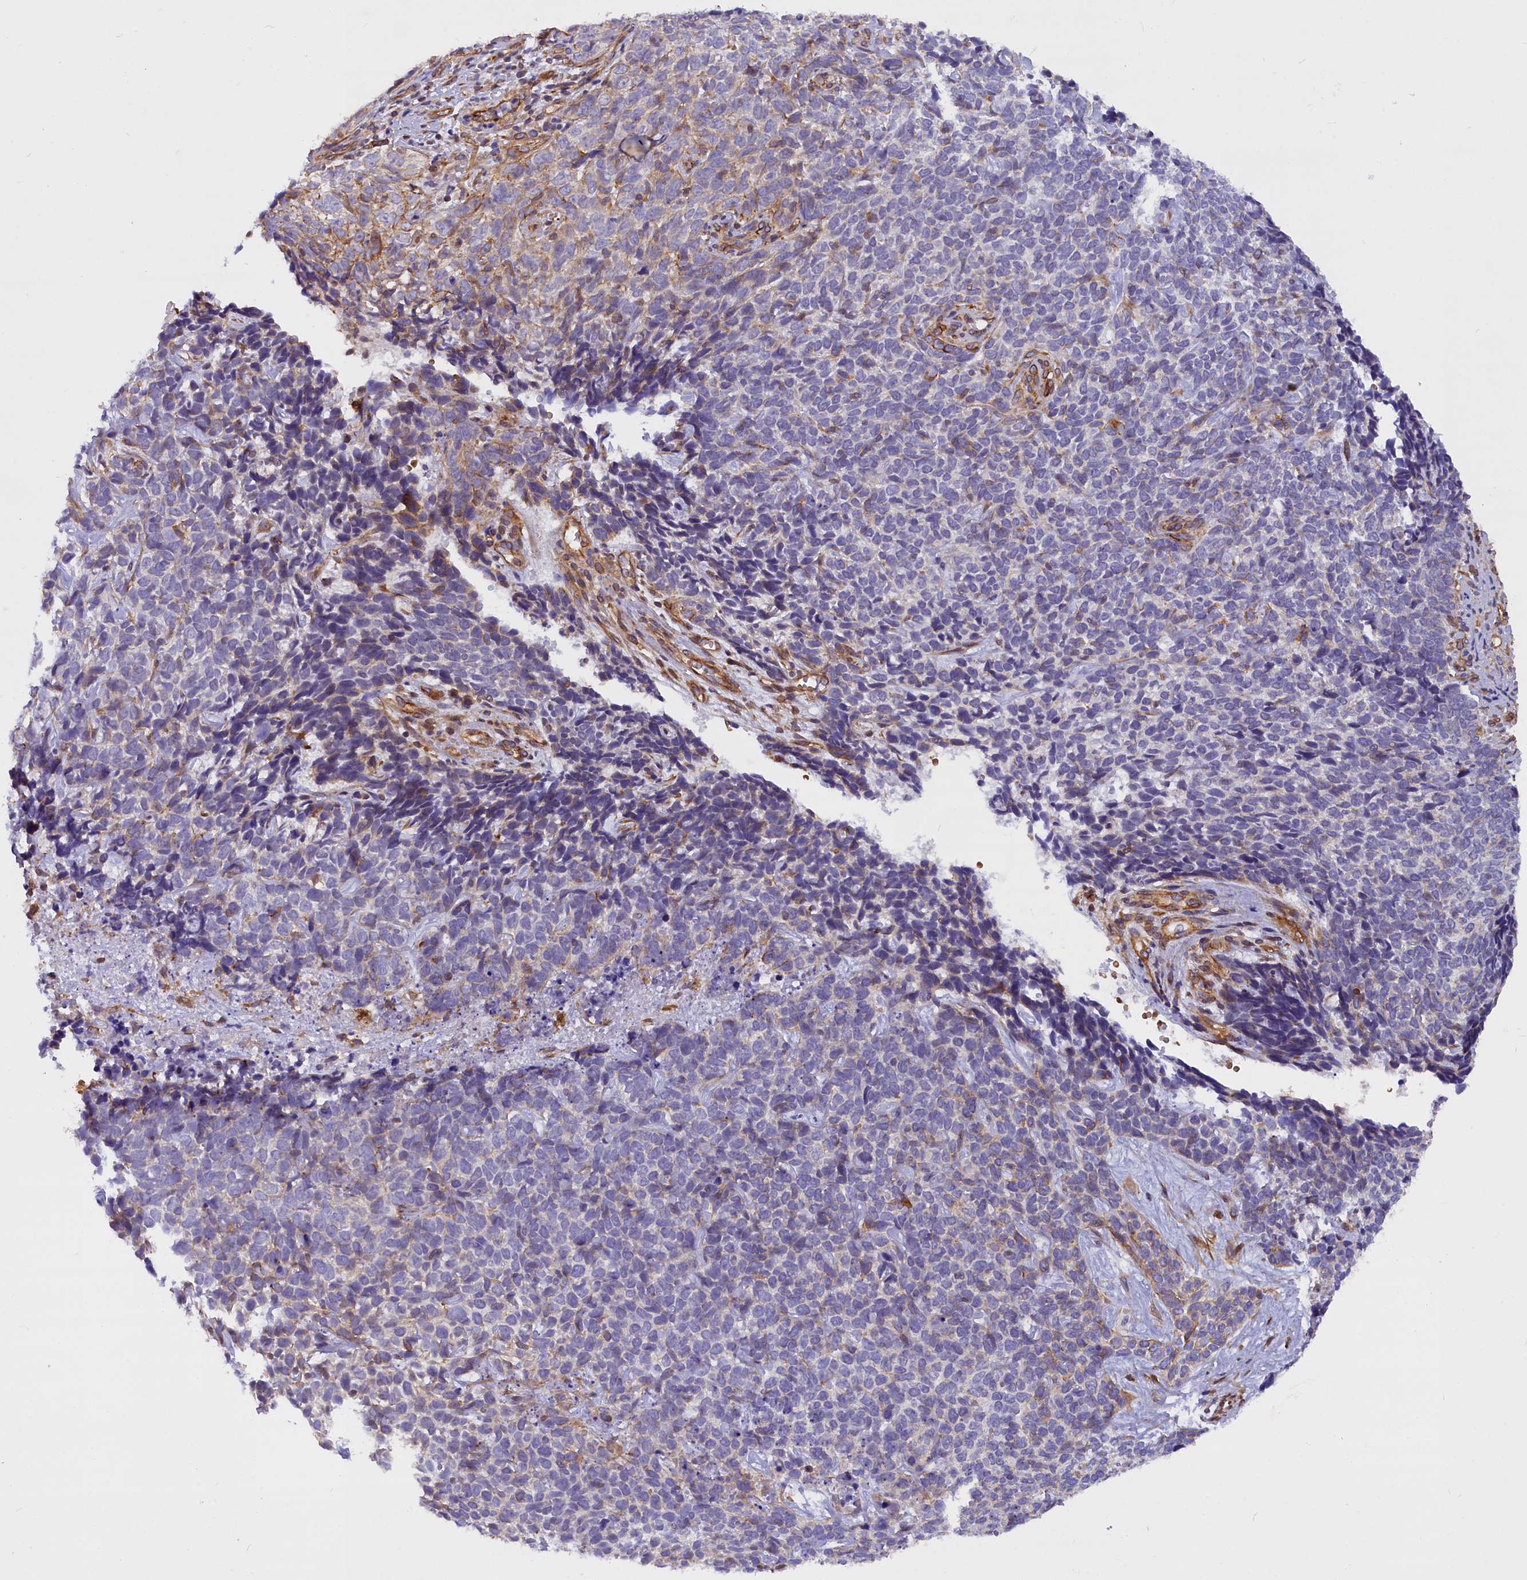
{"staining": {"intensity": "negative", "quantity": "none", "location": "none"}, "tissue": "skin cancer", "cell_type": "Tumor cells", "image_type": "cancer", "snomed": [{"axis": "morphology", "description": "Basal cell carcinoma"}, {"axis": "topography", "description": "Skin"}], "caption": "Immunohistochemistry of skin basal cell carcinoma reveals no staining in tumor cells. (Stains: DAB (3,3'-diaminobenzidine) immunohistochemistry (IHC) with hematoxylin counter stain, Microscopy: brightfield microscopy at high magnification).", "gene": "MED20", "patient": {"sex": "female", "age": 84}}